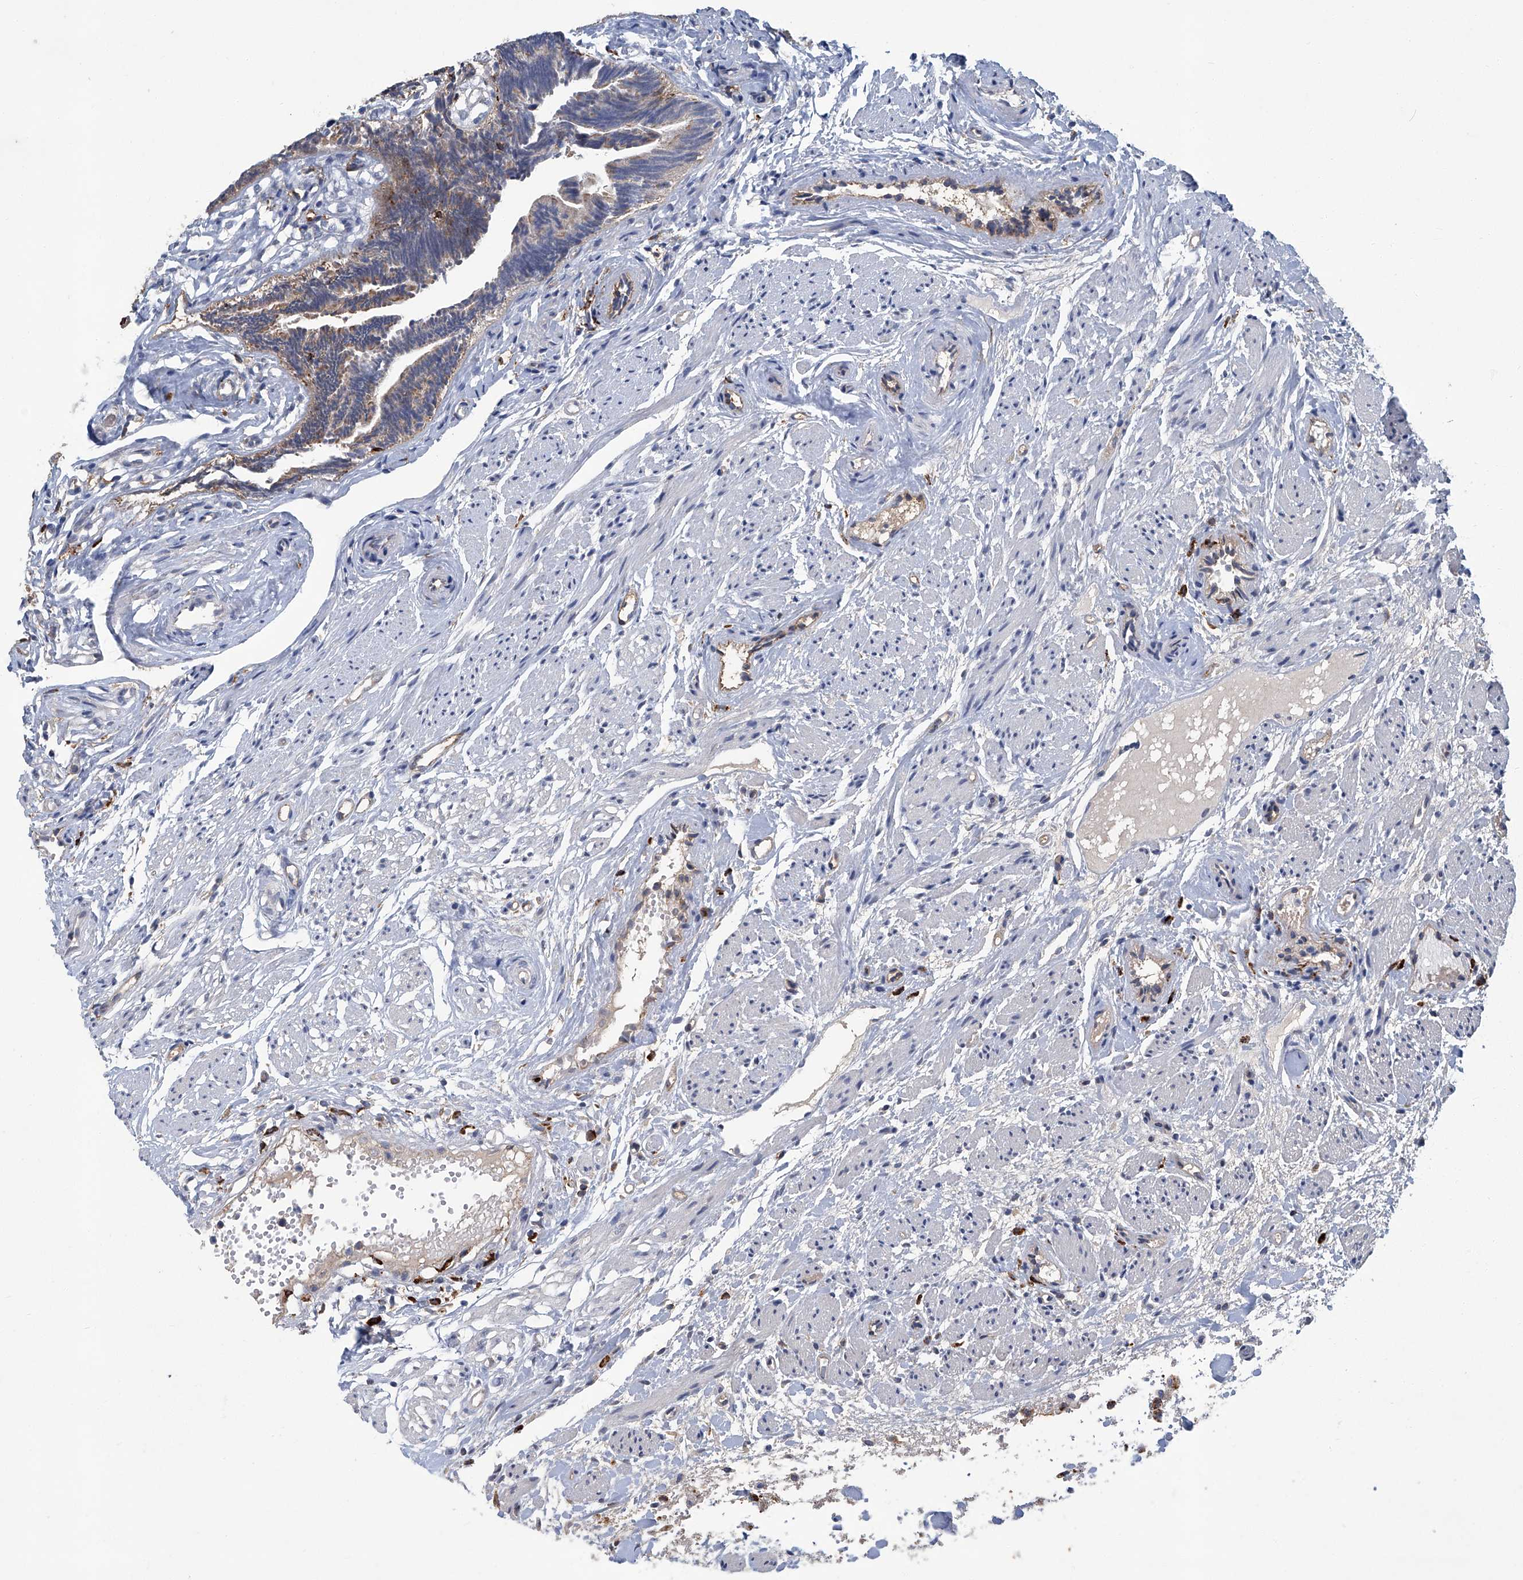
{"staining": {"intensity": "moderate", "quantity": ">75%", "location": "cytoplasmic/membranous"}, "tissue": "fallopian tube", "cell_type": "Glandular cells", "image_type": "normal", "snomed": [{"axis": "morphology", "description": "Normal tissue, NOS"}, {"axis": "topography", "description": "Fallopian tube"}], "caption": "A micrograph showing moderate cytoplasmic/membranous positivity in about >75% of glandular cells in unremarkable fallopian tube, as visualized by brown immunohistochemical staining.", "gene": "FAM167A", "patient": {"sex": "female", "age": 39}}